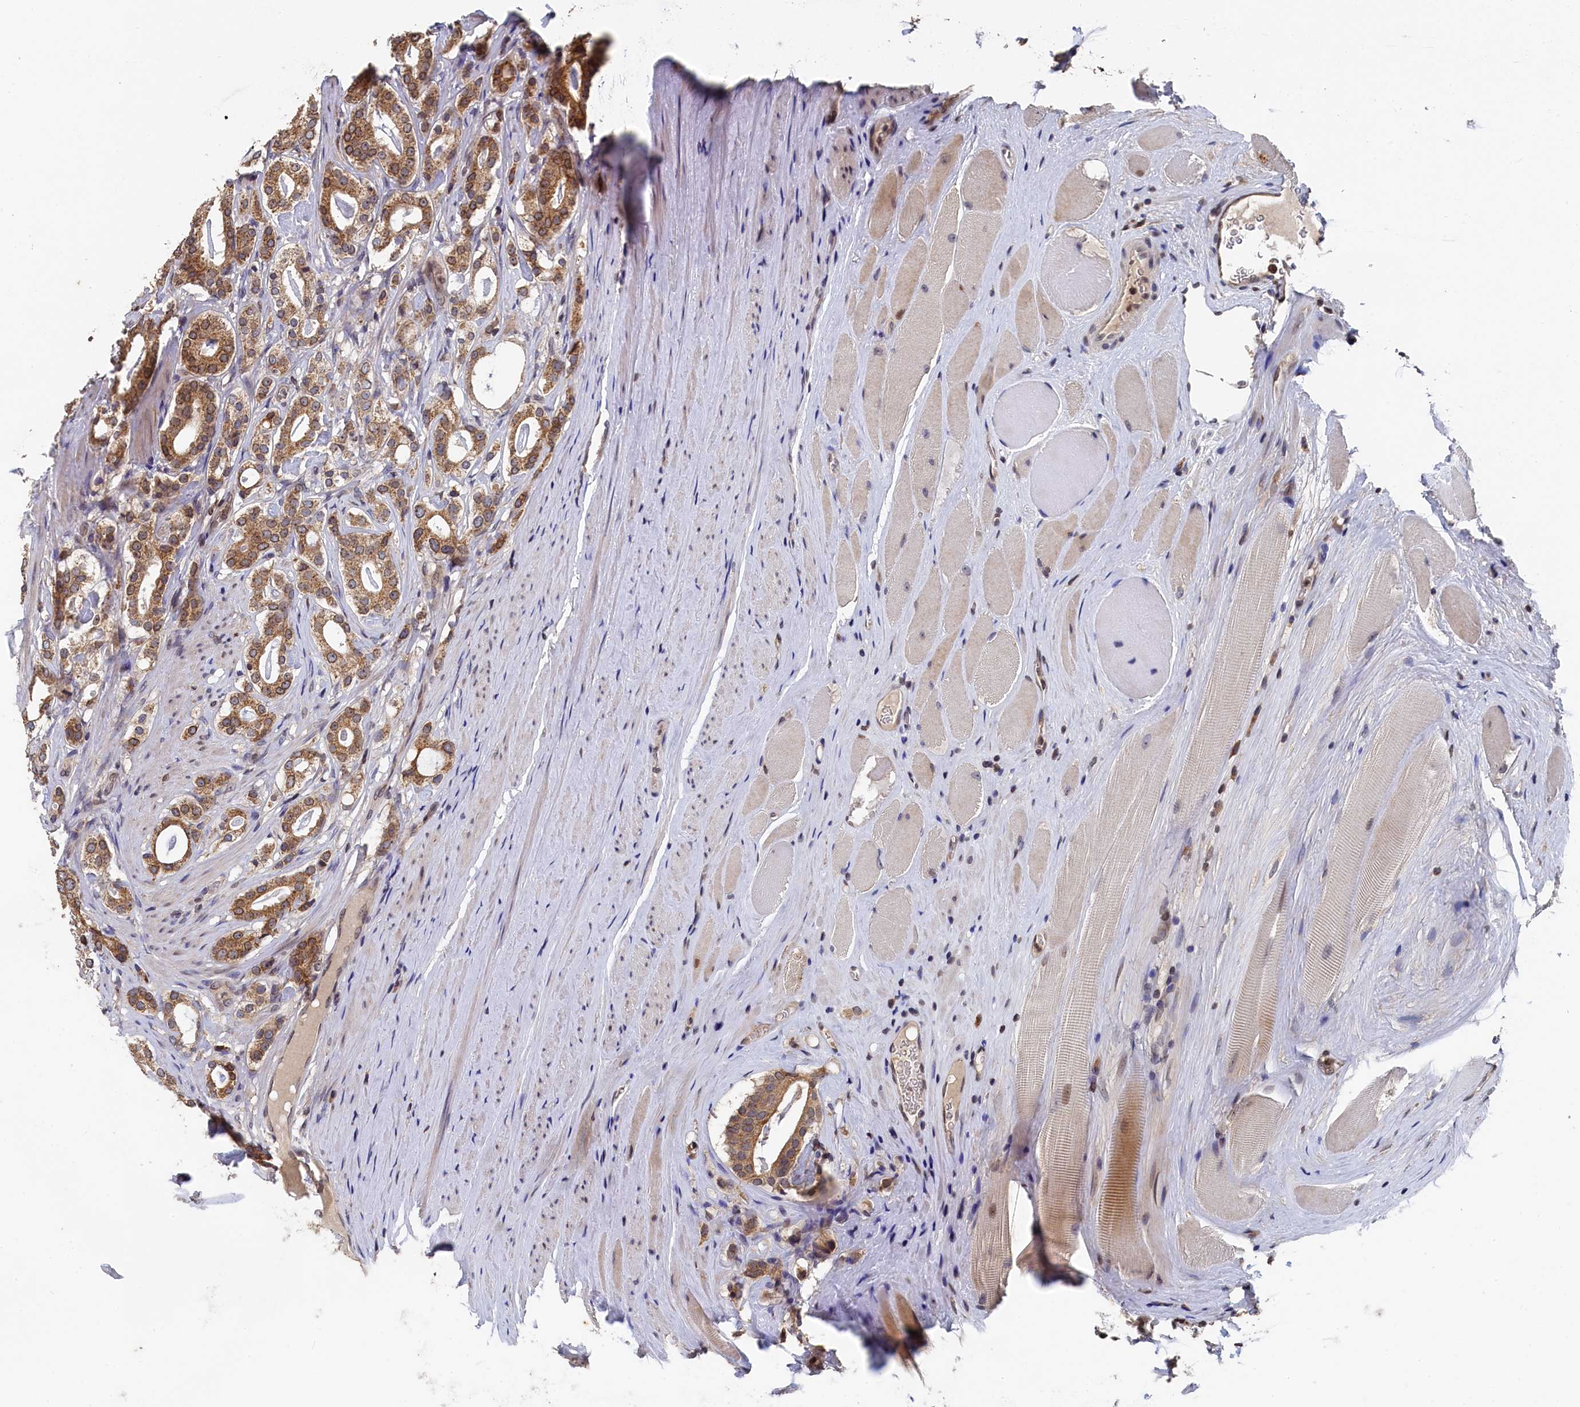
{"staining": {"intensity": "moderate", "quantity": ">75%", "location": "cytoplasmic/membranous"}, "tissue": "prostate cancer", "cell_type": "Tumor cells", "image_type": "cancer", "snomed": [{"axis": "morphology", "description": "Adenocarcinoma, High grade"}, {"axis": "topography", "description": "Prostate"}], "caption": "DAB (3,3'-diaminobenzidine) immunohistochemical staining of adenocarcinoma (high-grade) (prostate) shows moderate cytoplasmic/membranous protein expression in about >75% of tumor cells.", "gene": "ANKEF1", "patient": {"sex": "male", "age": 63}}